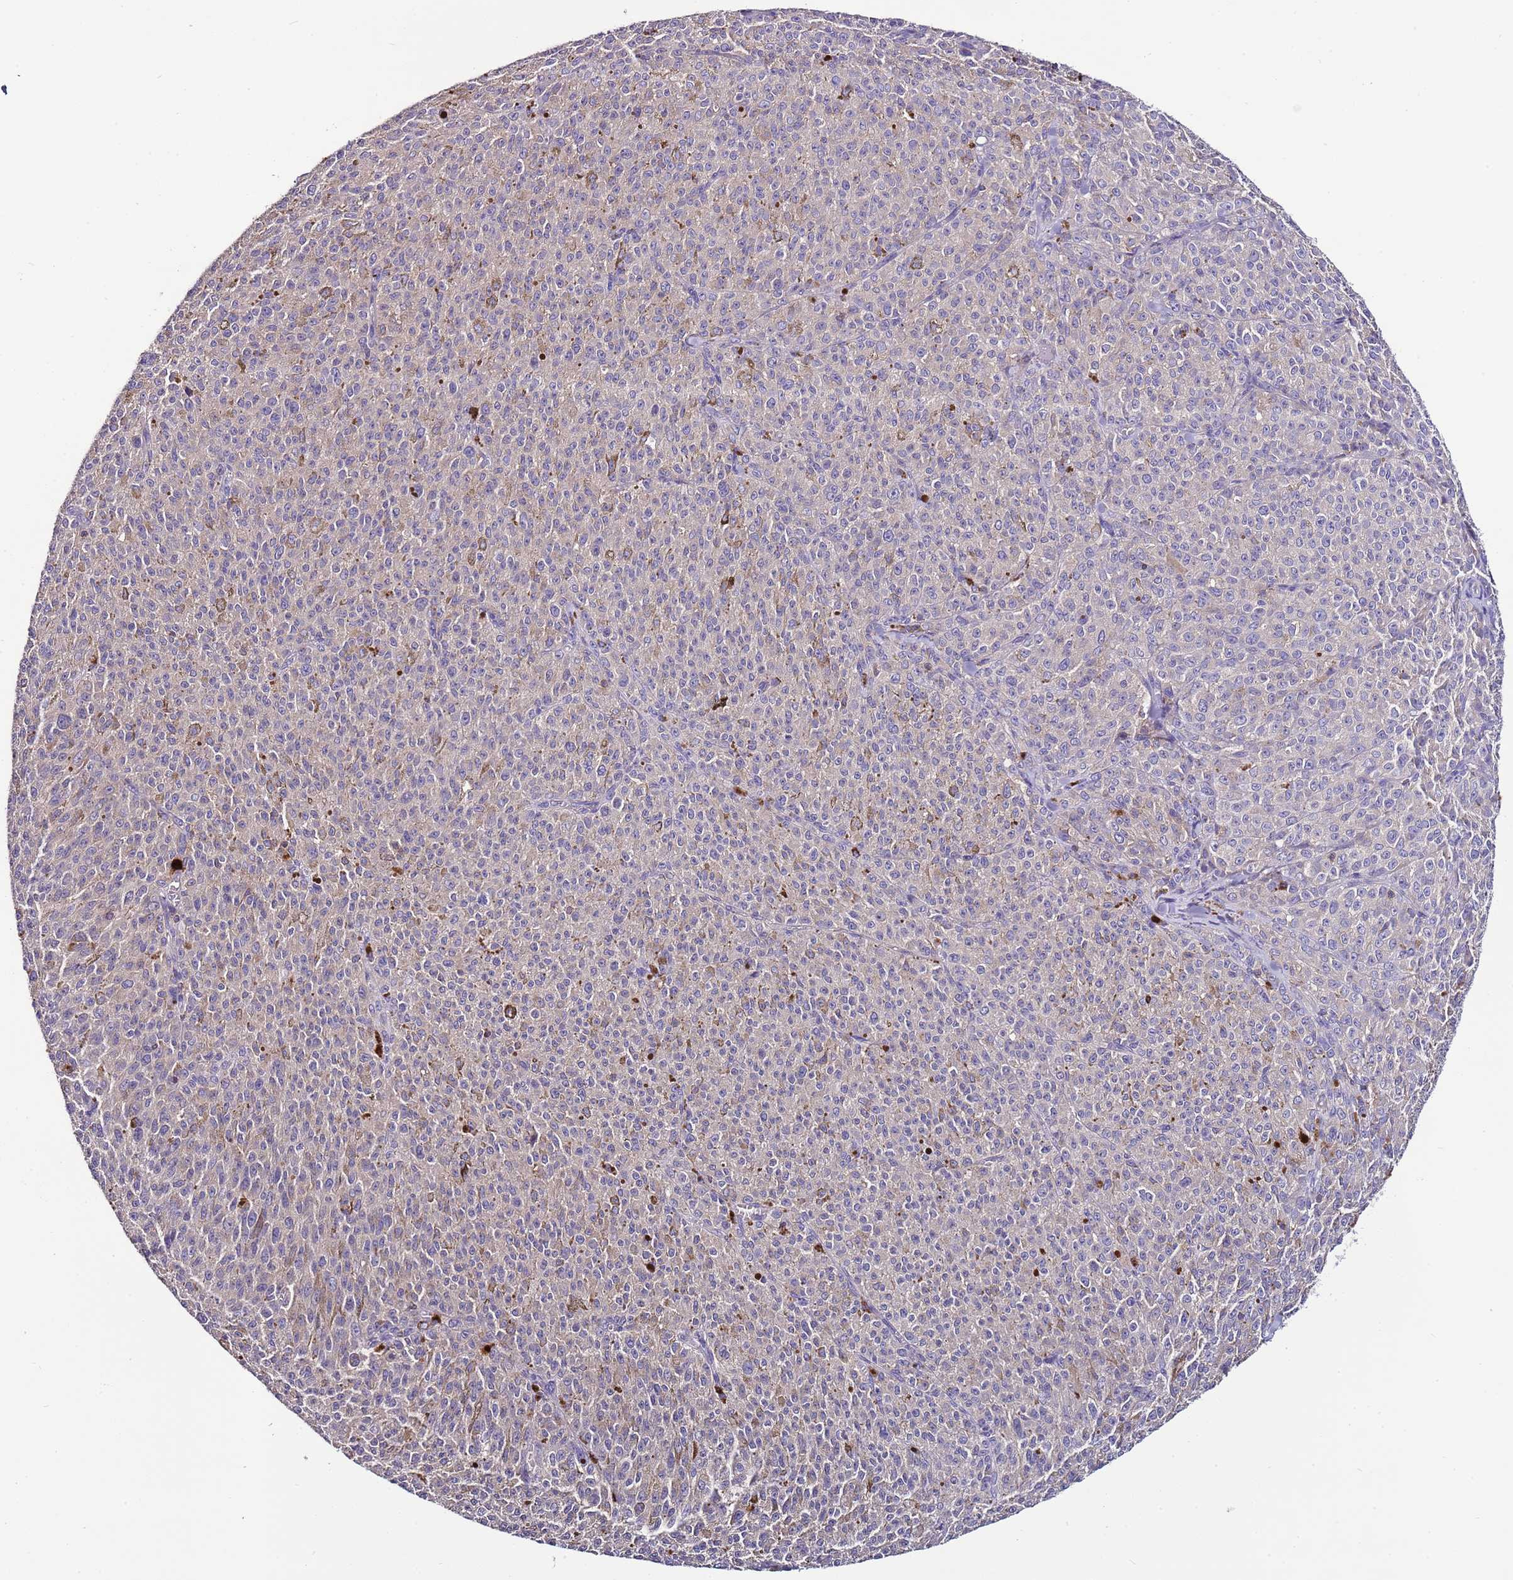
{"staining": {"intensity": "negative", "quantity": "none", "location": "none"}, "tissue": "melanoma", "cell_type": "Tumor cells", "image_type": "cancer", "snomed": [{"axis": "morphology", "description": "Malignant melanoma, NOS"}, {"axis": "topography", "description": "Skin"}], "caption": "Immunohistochemical staining of malignant melanoma reveals no significant expression in tumor cells. Nuclei are stained in blue.", "gene": "IGIP", "patient": {"sex": "female", "age": 52}}